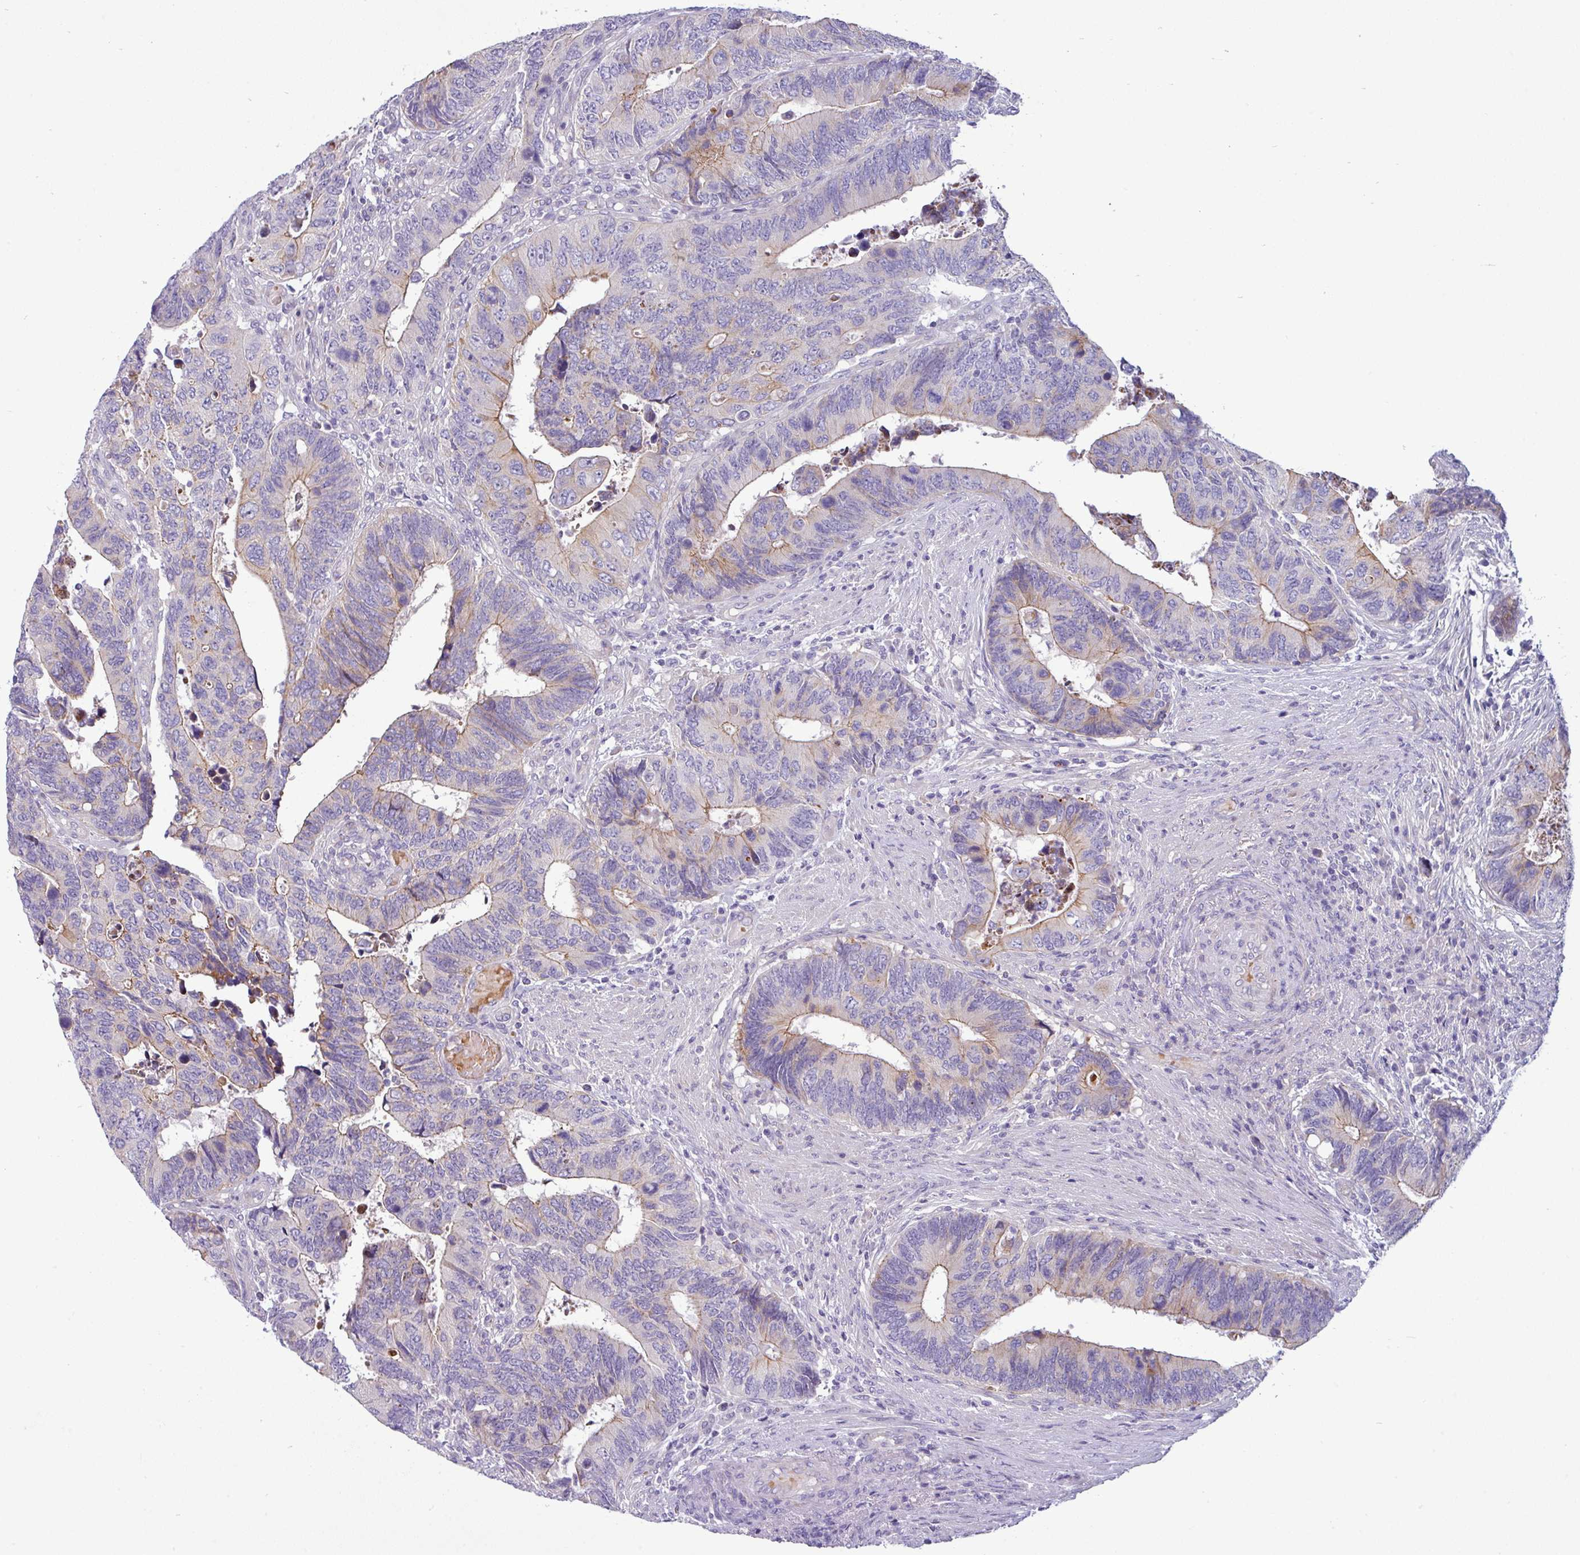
{"staining": {"intensity": "weak", "quantity": "25%-75%", "location": "cytoplasmic/membranous"}, "tissue": "colorectal cancer", "cell_type": "Tumor cells", "image_type": "cancer", "snomed": [{"axis": "morphology", "description": "Adenocarcinoma, NOS"}, {"axis": "topography", "description": "Colon"}], "caption": "Protein expression analysis of human colorectal adenocarcinoma reveals weak cytoplasmic/membranous positivity in approximately 25%-75% of tumor cells.", "gene": "ACAP3", "patient": {"sex": "male", "age": 87}}